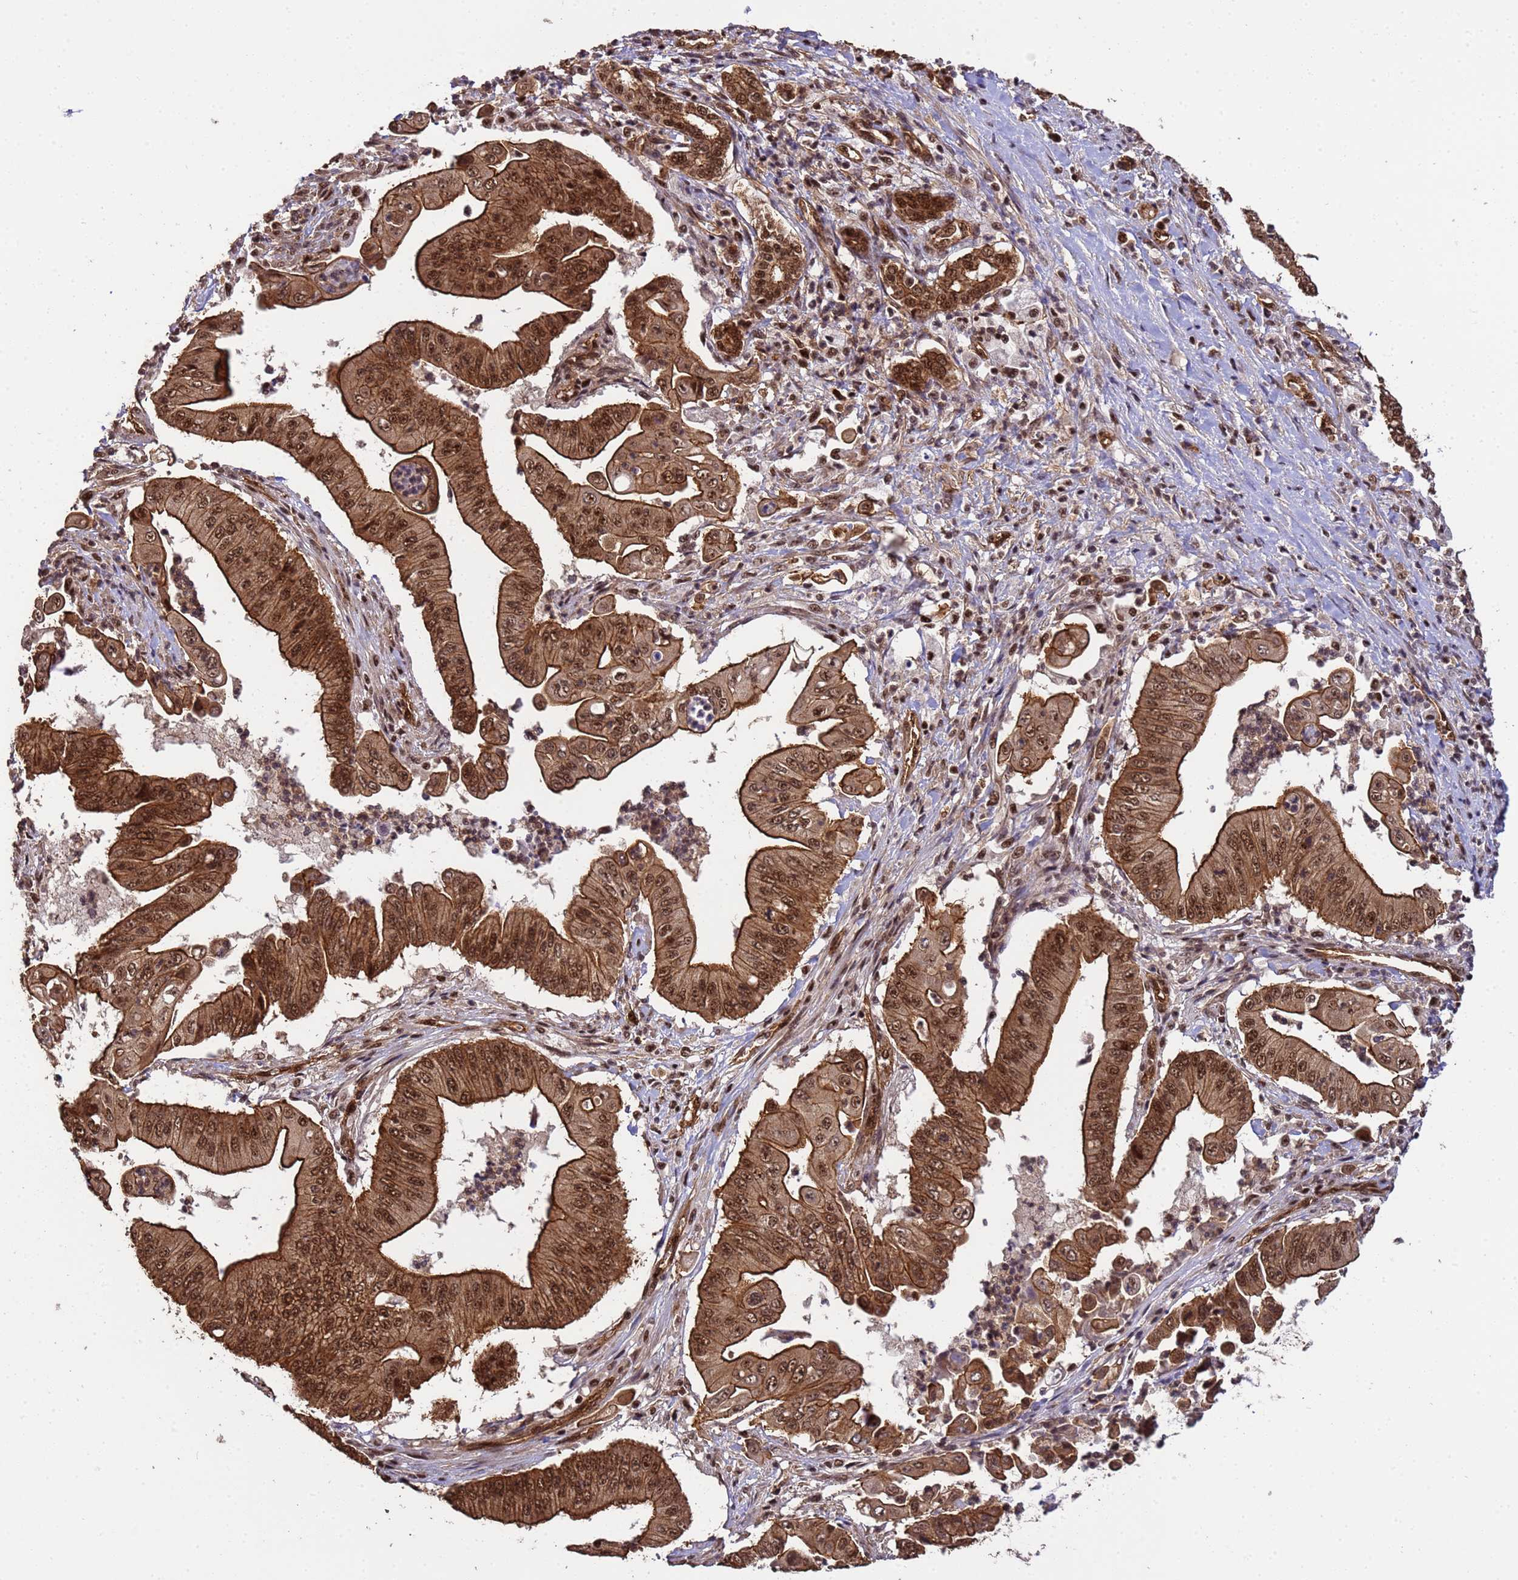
{"staining": {"intensity": "strong", "quantity": ">75%", "location": "cytoplasmic/membranous,nuclear"}, "tissue": "pancreatic cancer", "cell_type": "Tumor cells", "image_type": "cancer", "snomed": [{"axis": "morphology", "description": "Adenocarcinoma, NOS"}, {"axis": "topography", "description": "Pancreas"}], "caption": "About >75% of tumor cells in human pancreatic adenocarcinoma reveal strong cytoplasmic/membranous and nuclear protein staining as visualized by brown immunohistochemical staining.", "gene": "SYF2", "patient": {"sex": "female", "age": 77}}